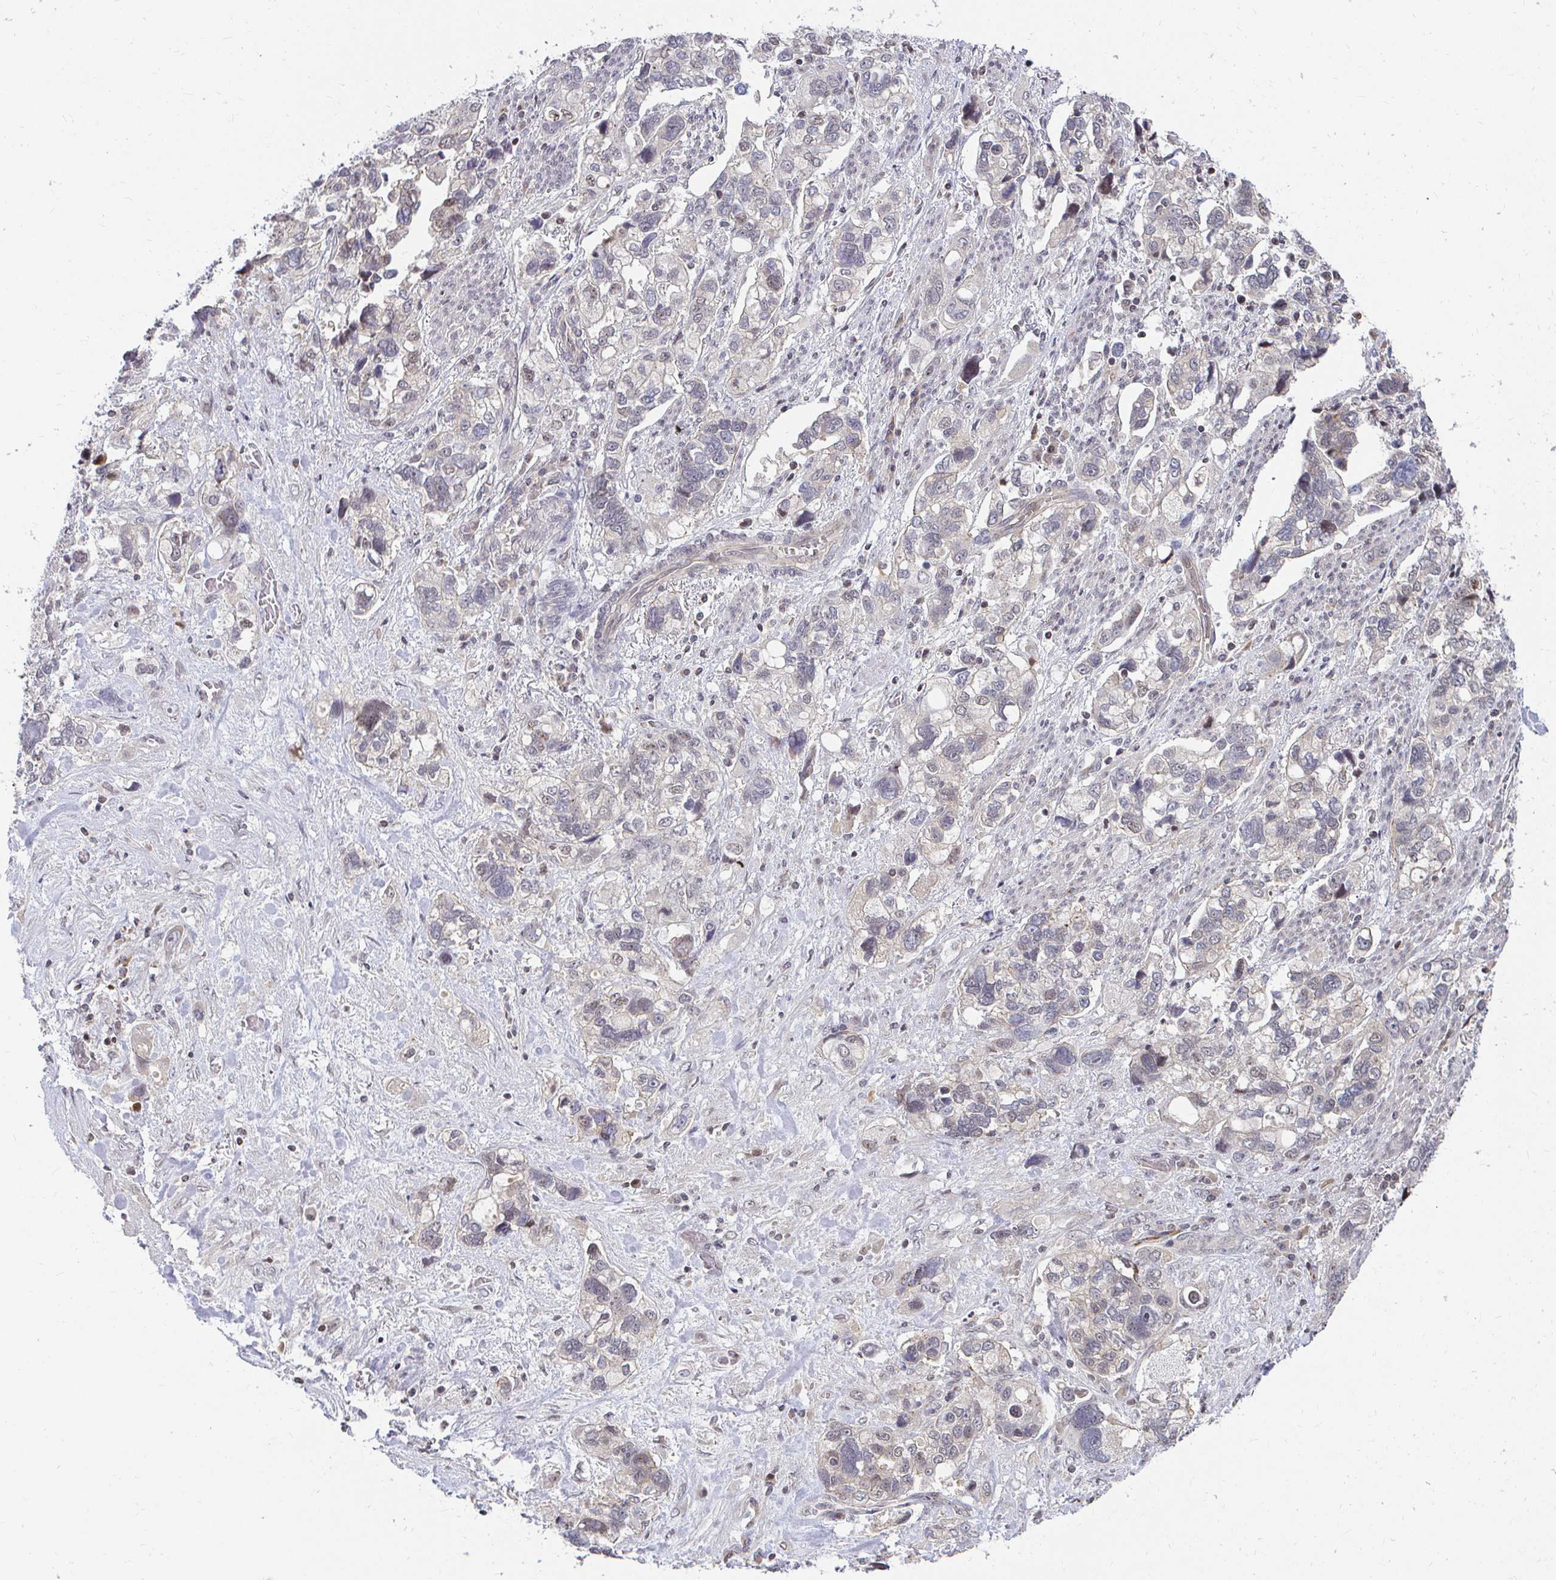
{"staining": {"intensity": "negative", "quantity": "none", "location": "none"}, "tissue": "stomach cancer", "cell_type": "Tumor cells", "image_type": "cancer", "snomed": [{"axis": "morphology", "description": "Adenocarcinoma, NOS"}, {"axis": "topography", "description": "Stomach, upper"}], "caption": "This is an immunohistochemistry micrograph of human stomach cancer. There is no staining in tumor cells.", "gene": "ANK3", "patient": {"sex": "female", "age": 81}}